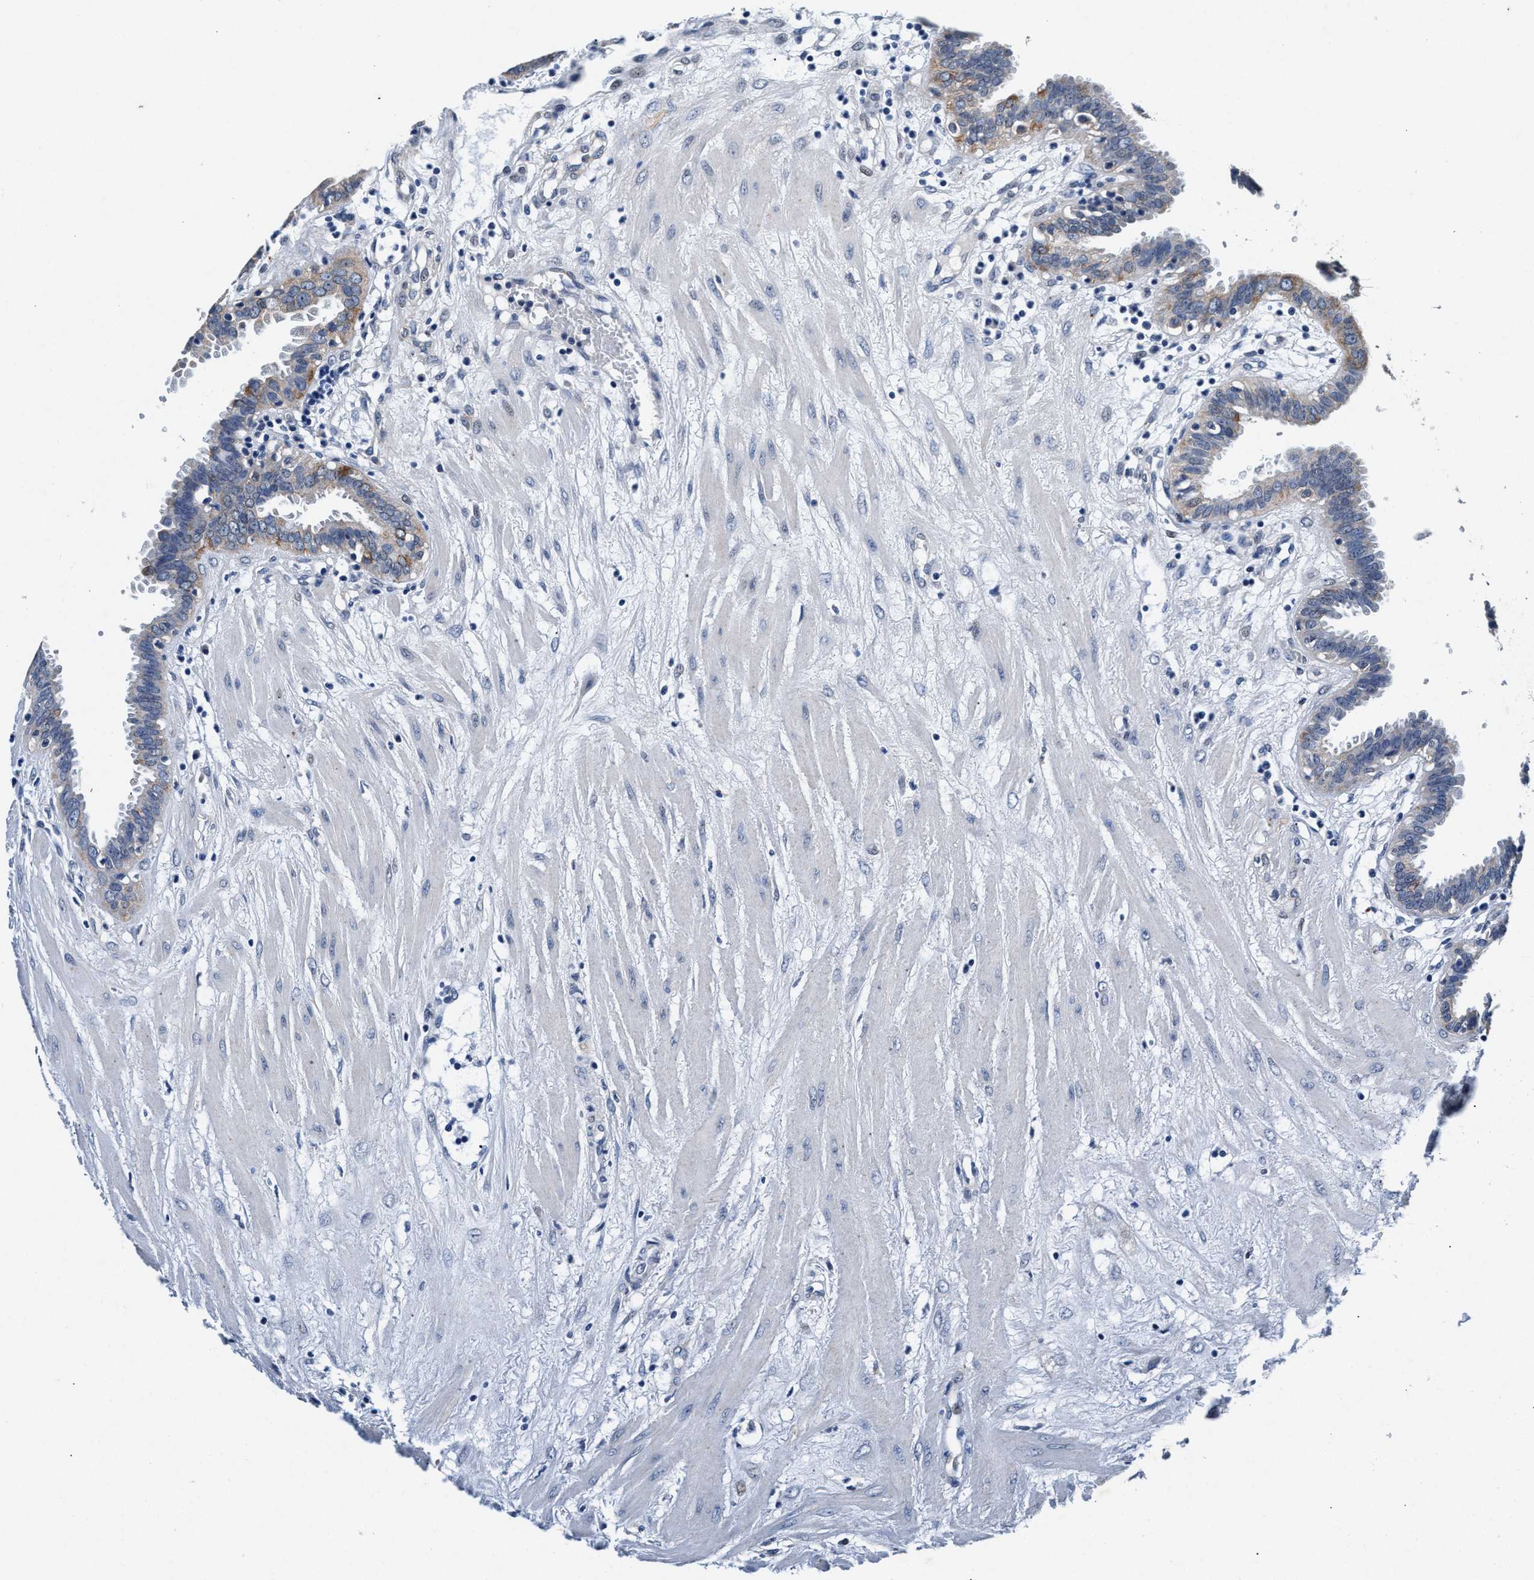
{"staining": {"intensity": "moderate", "quantity": "<25%", "location": "cytoplasmic/membranous"}, "tissue": "fallopian tube", "cell_type": "Glandular cells", "image_type": "normal", "snomed": [{"axis": "morphology", "description": "Normal tissue, NOS"}, {"axis": "topography", "description": "Fallopian tube"}, {"axis": "topography", "description": "Placenta"}], "caption": "Immunohistochemical staining of normal fallopian tube exhibits <25% levels of moderate cytoplasmic/membranous protein staining in about <25% of glandular cells. The protein of interest is stained brown, and the nuclei are stained in blue (DAB IHC with brightfield microscopy, high magnification).", "gene": "SLC8A1", "patient": {"sex": "female", "age": 32}}